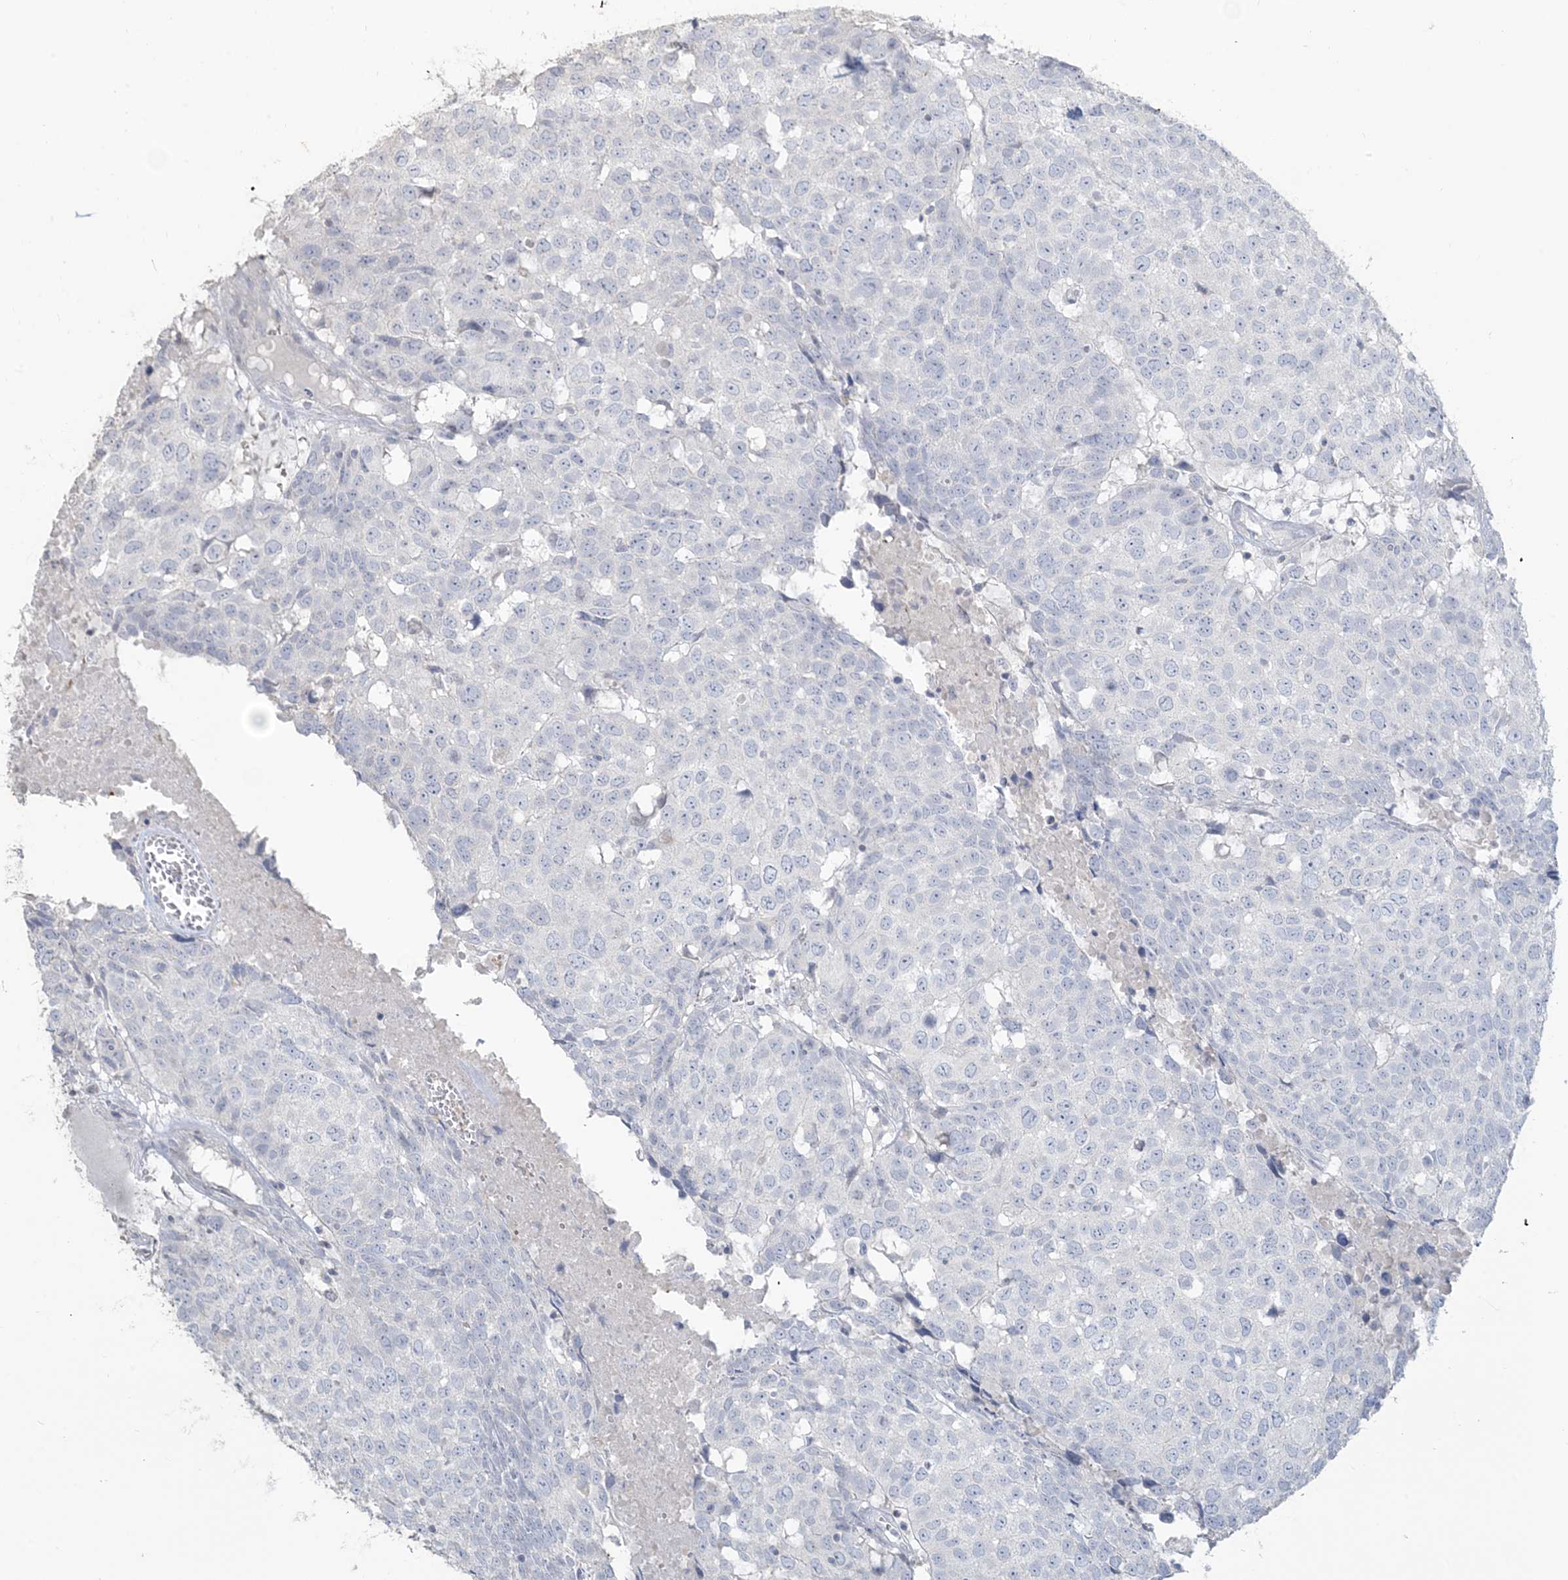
{"staining": {"intensity": "negative", "quantity": "none", "location": "none"}, "tissue": "head and neck cancer", "cell_type": "Tumor cells", "image_type": "cancer", "snomed": [{"axis": "morphology", "description": "Squamous cell carcinoma, NOS"}, {"axis": "topography", "description": "Head-Neck"}], "caption": "Immunohistochemical staining of human head and neck cancer displays no significant positivity in tumor cells.", "gene": "NPHS2", "patient": {"sex": "male", "age": 66}}